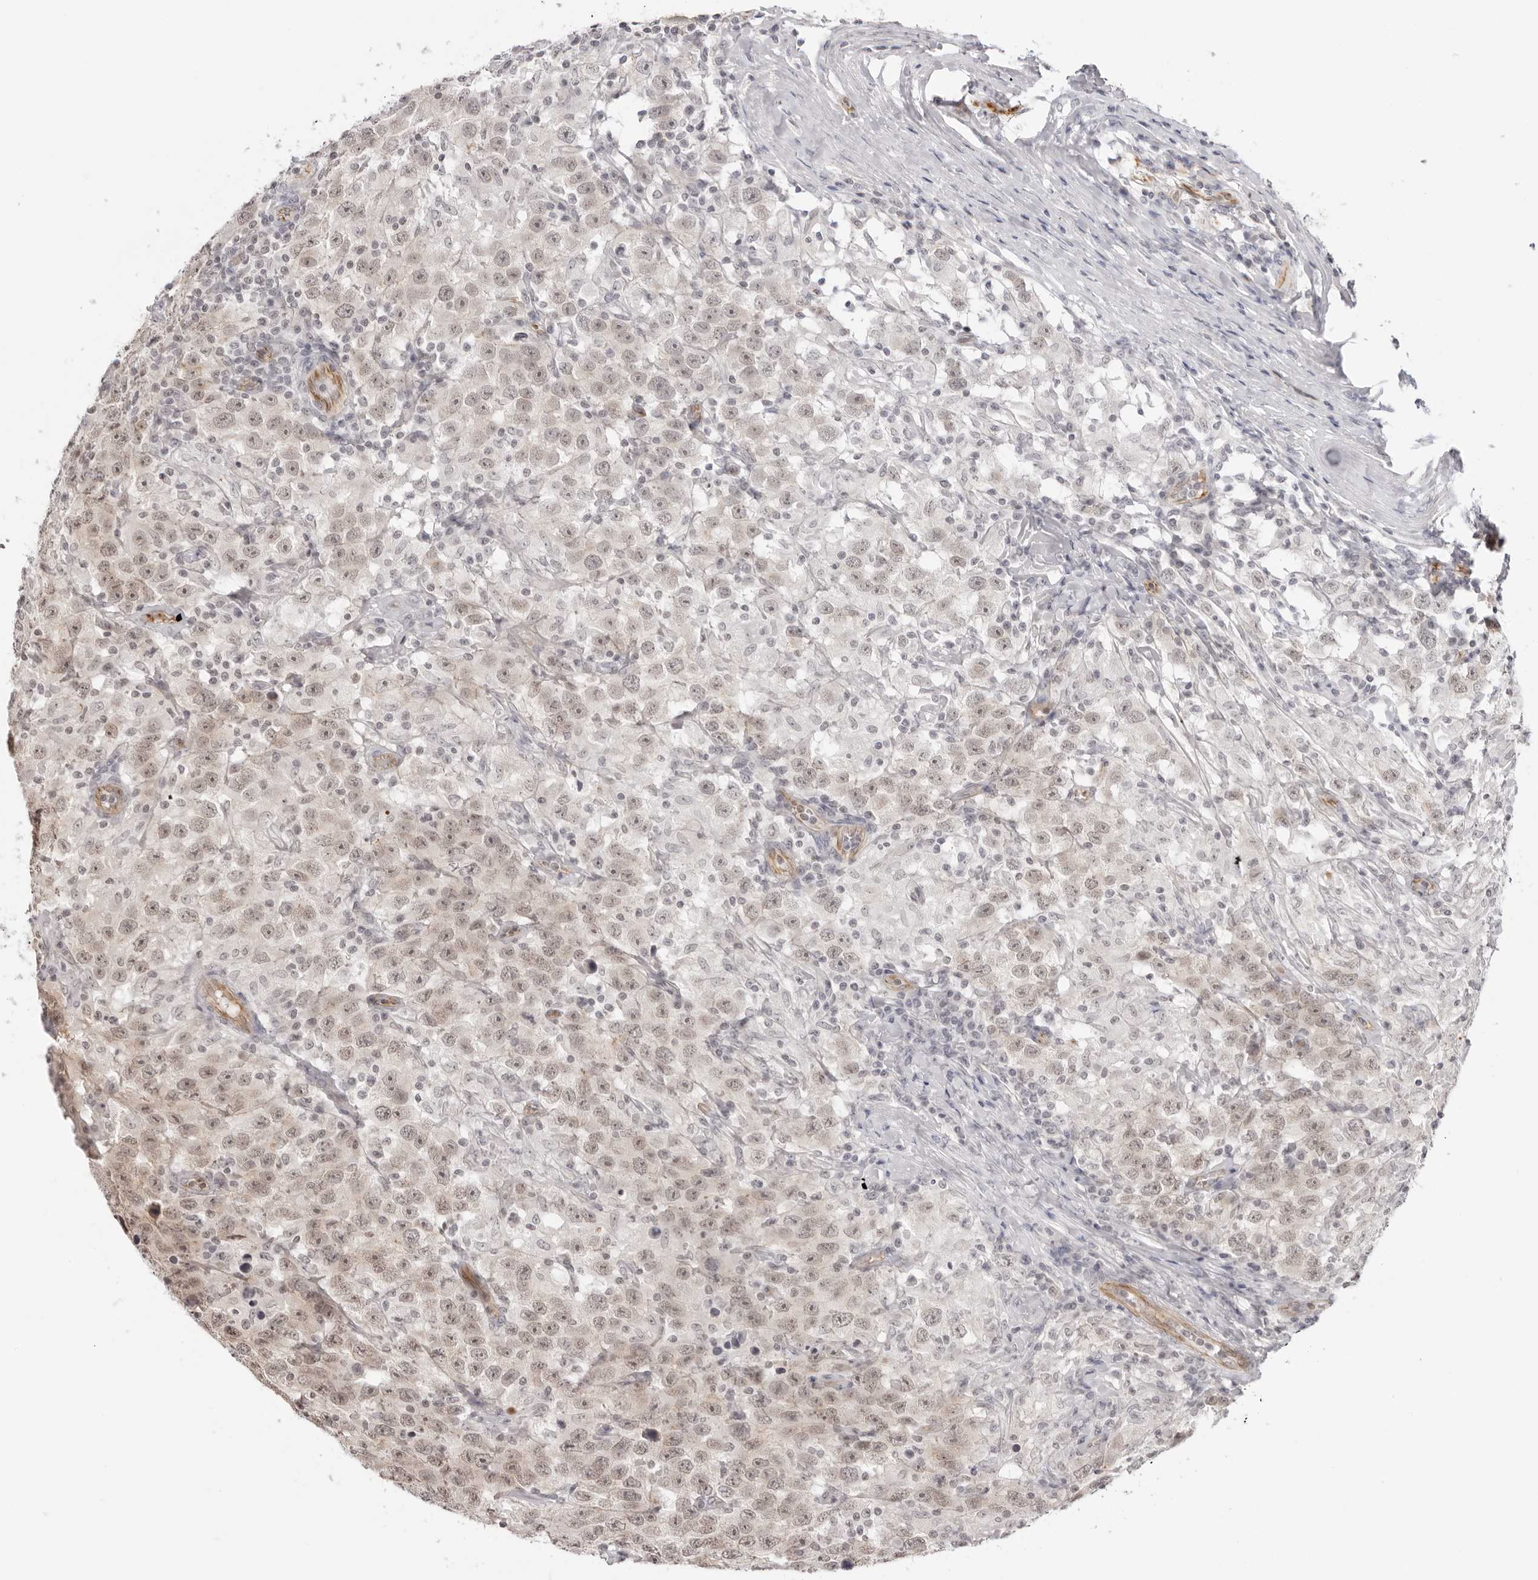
{"staining": {"intensity": "weak", "quantity": ">75%", "location": "cytoplasmic/membranous,nuclear"}, "tissue": "testis cancer", "cell_type": "Tumor cells", "image_type": "cancer", "snomed": [{"axis": "morphology", "description": "Seminoma, NOS"}, {"axis": "topography", "description": "Testis"}], "caption": "Testis seminoma stained with DAB immunohistochemistry (IHC) displays low levels of weak cytoplasmic/membranous and nuclear expression in about >75% of tumor cells. The staining was performed using DAB, with brown indicating positive protein expression. Nuclei are stained blue with hematoxylin.", "gene": "TRAPPC3", "patient": {"sex": "male", "age": 41}}